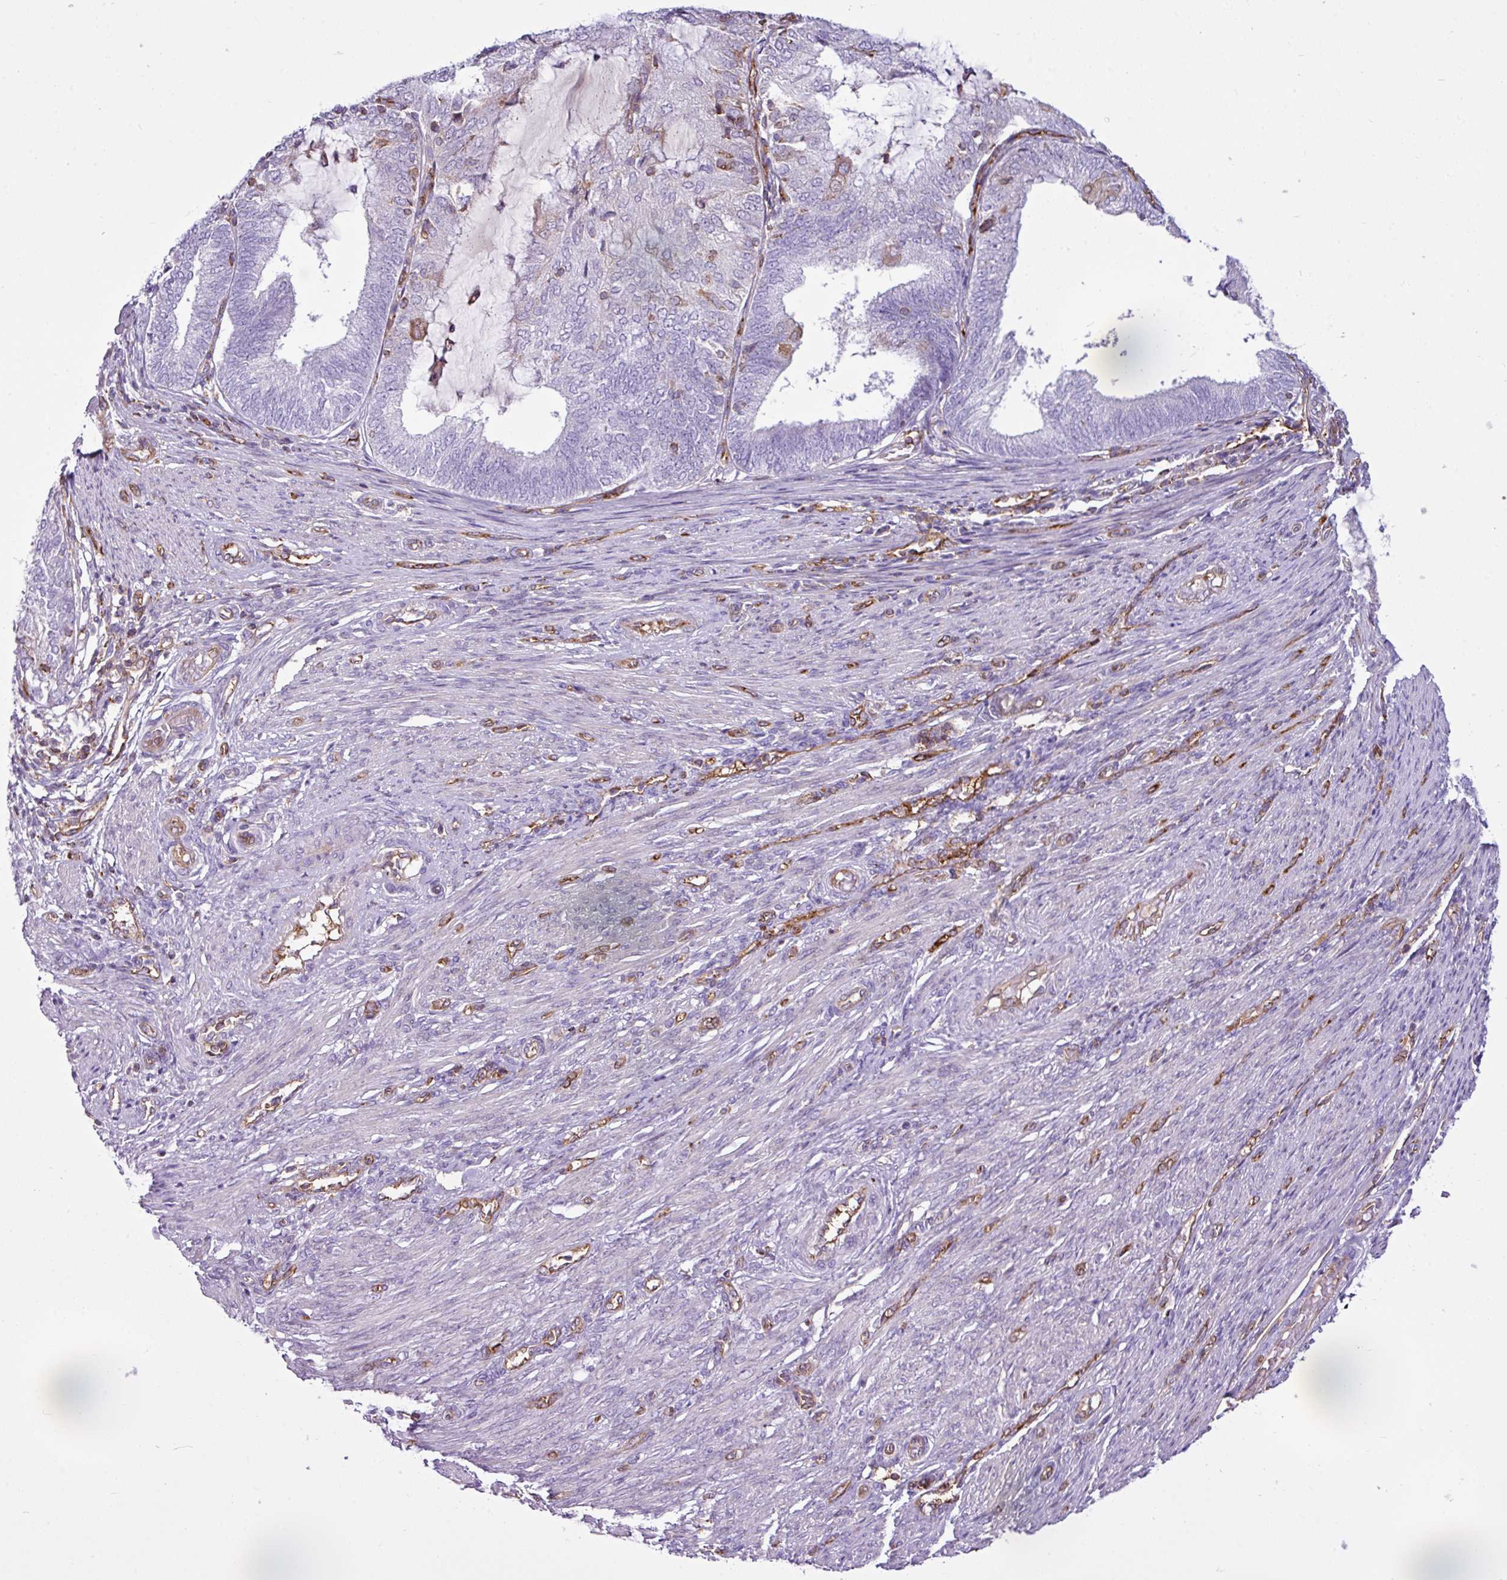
{"staining": {"intensity": "moderate", "quantity": "<25%", "location": "cytoplasmic/membranous"}, "tissue": "endometrial cancer", "cell_type": "Tumor cells", "image_type": "cancer", "snomed": [{"axis": "morphology", "description": "Adenocarcinoma, NOS"}, {"axis": "topography", "description": "Endometrium"}], "caption": "Brown immunohistochemical staining in adenocarcinoma (endometrial) demonstrates moderate cytoplasmic/membranous positivity in about <25% of tumor cells.", "gene": "EME2", "patient": {"sex": "female", "age": 81}}